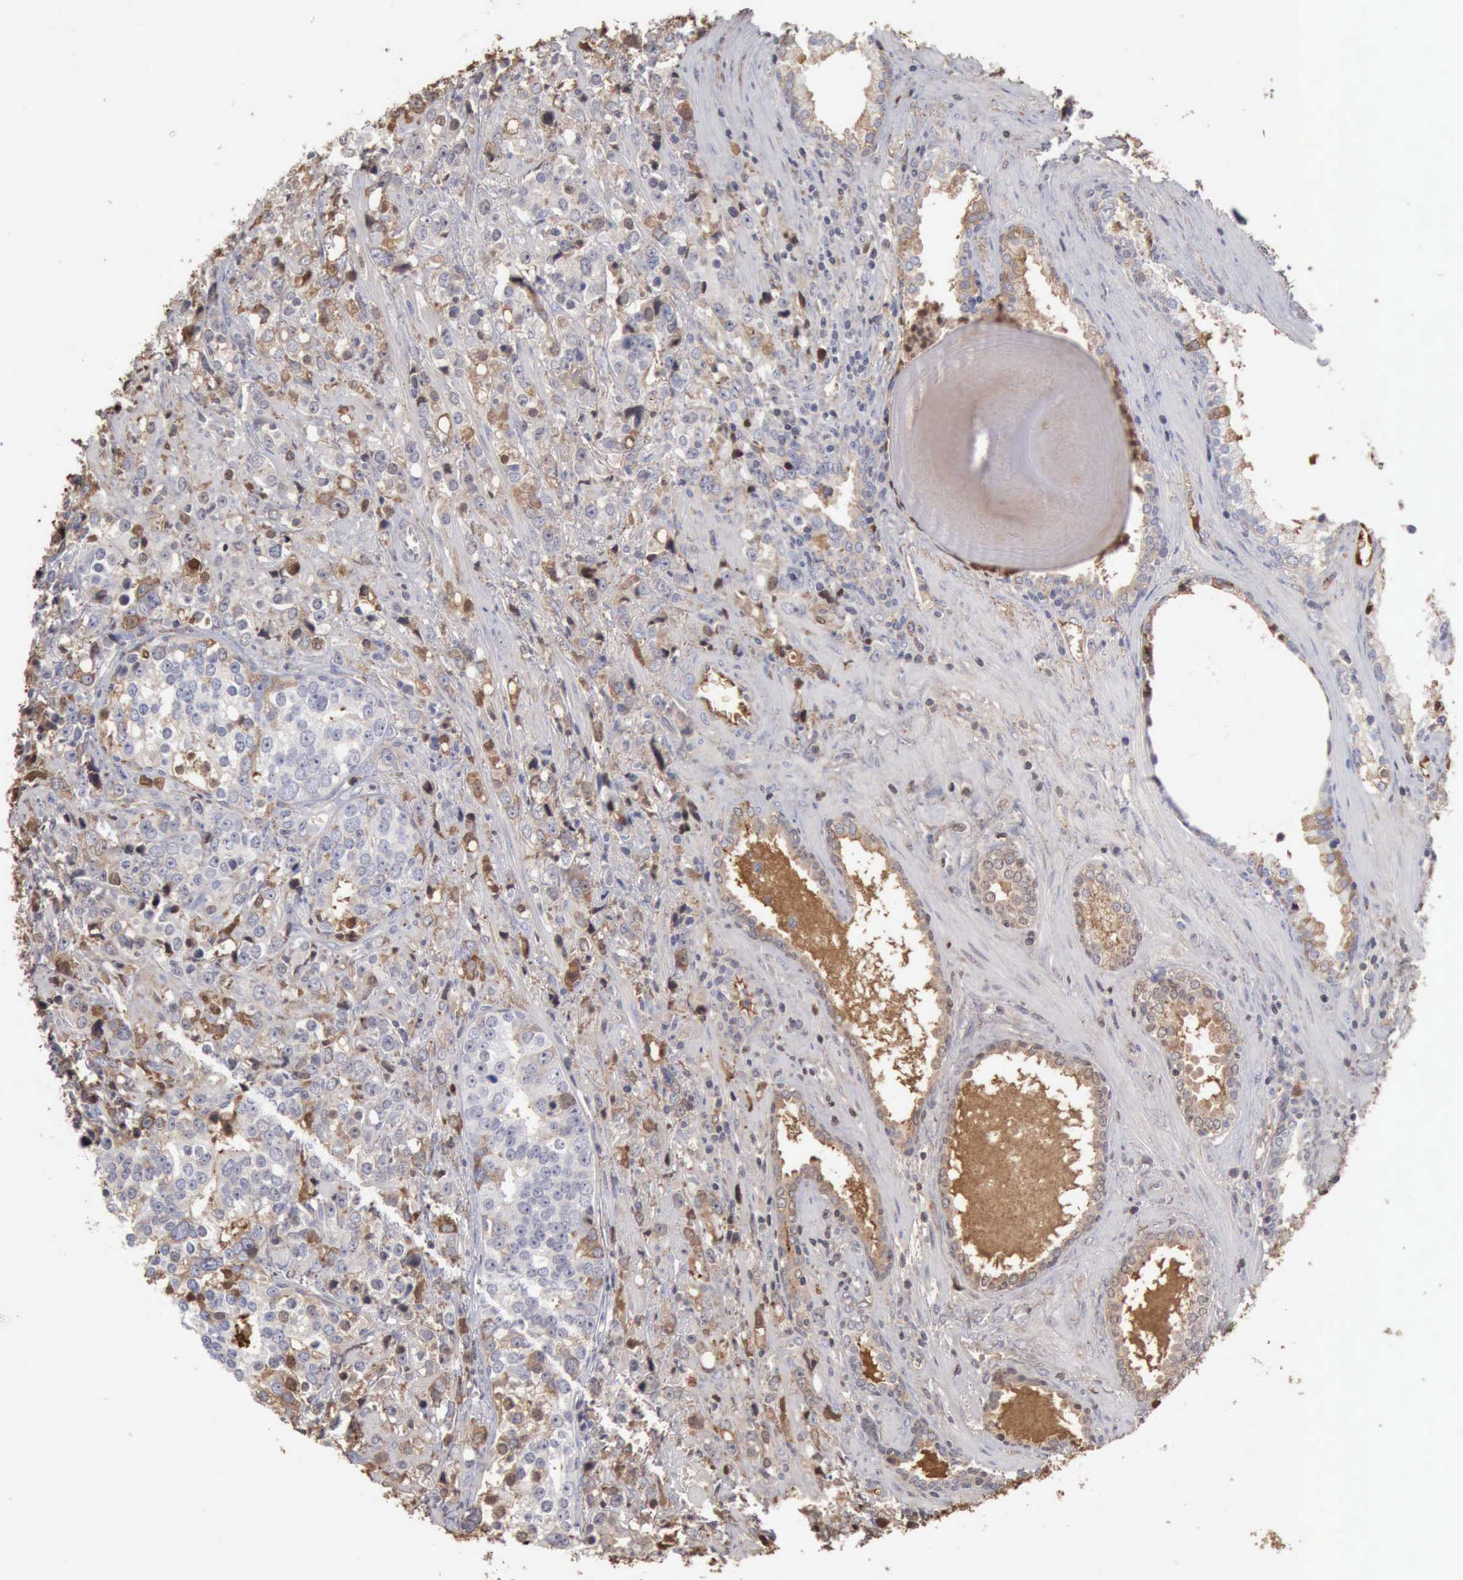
{"staining": {"intensity": "weak", "quantity": "25%-75%", "location": "cytoplasmic/membranous"}, "tissue": "prostate cancer", "cell_type": "Tumor cells", "image_type": "cancer", "snomed": [{"axis": "morphology", "description": "Adenocarcinoma, High grade"}, {"axis": "topography", "description": "Prostate"}], "caption": "A histopathology image of human adenocarcinoma (high-grade) (prostate) stained for a protein shows weak cytoplasmic/membranous brown staining in tumor cells.", "gene": "SERPINA1", "patient": {"sex": "male", "age": 71}}